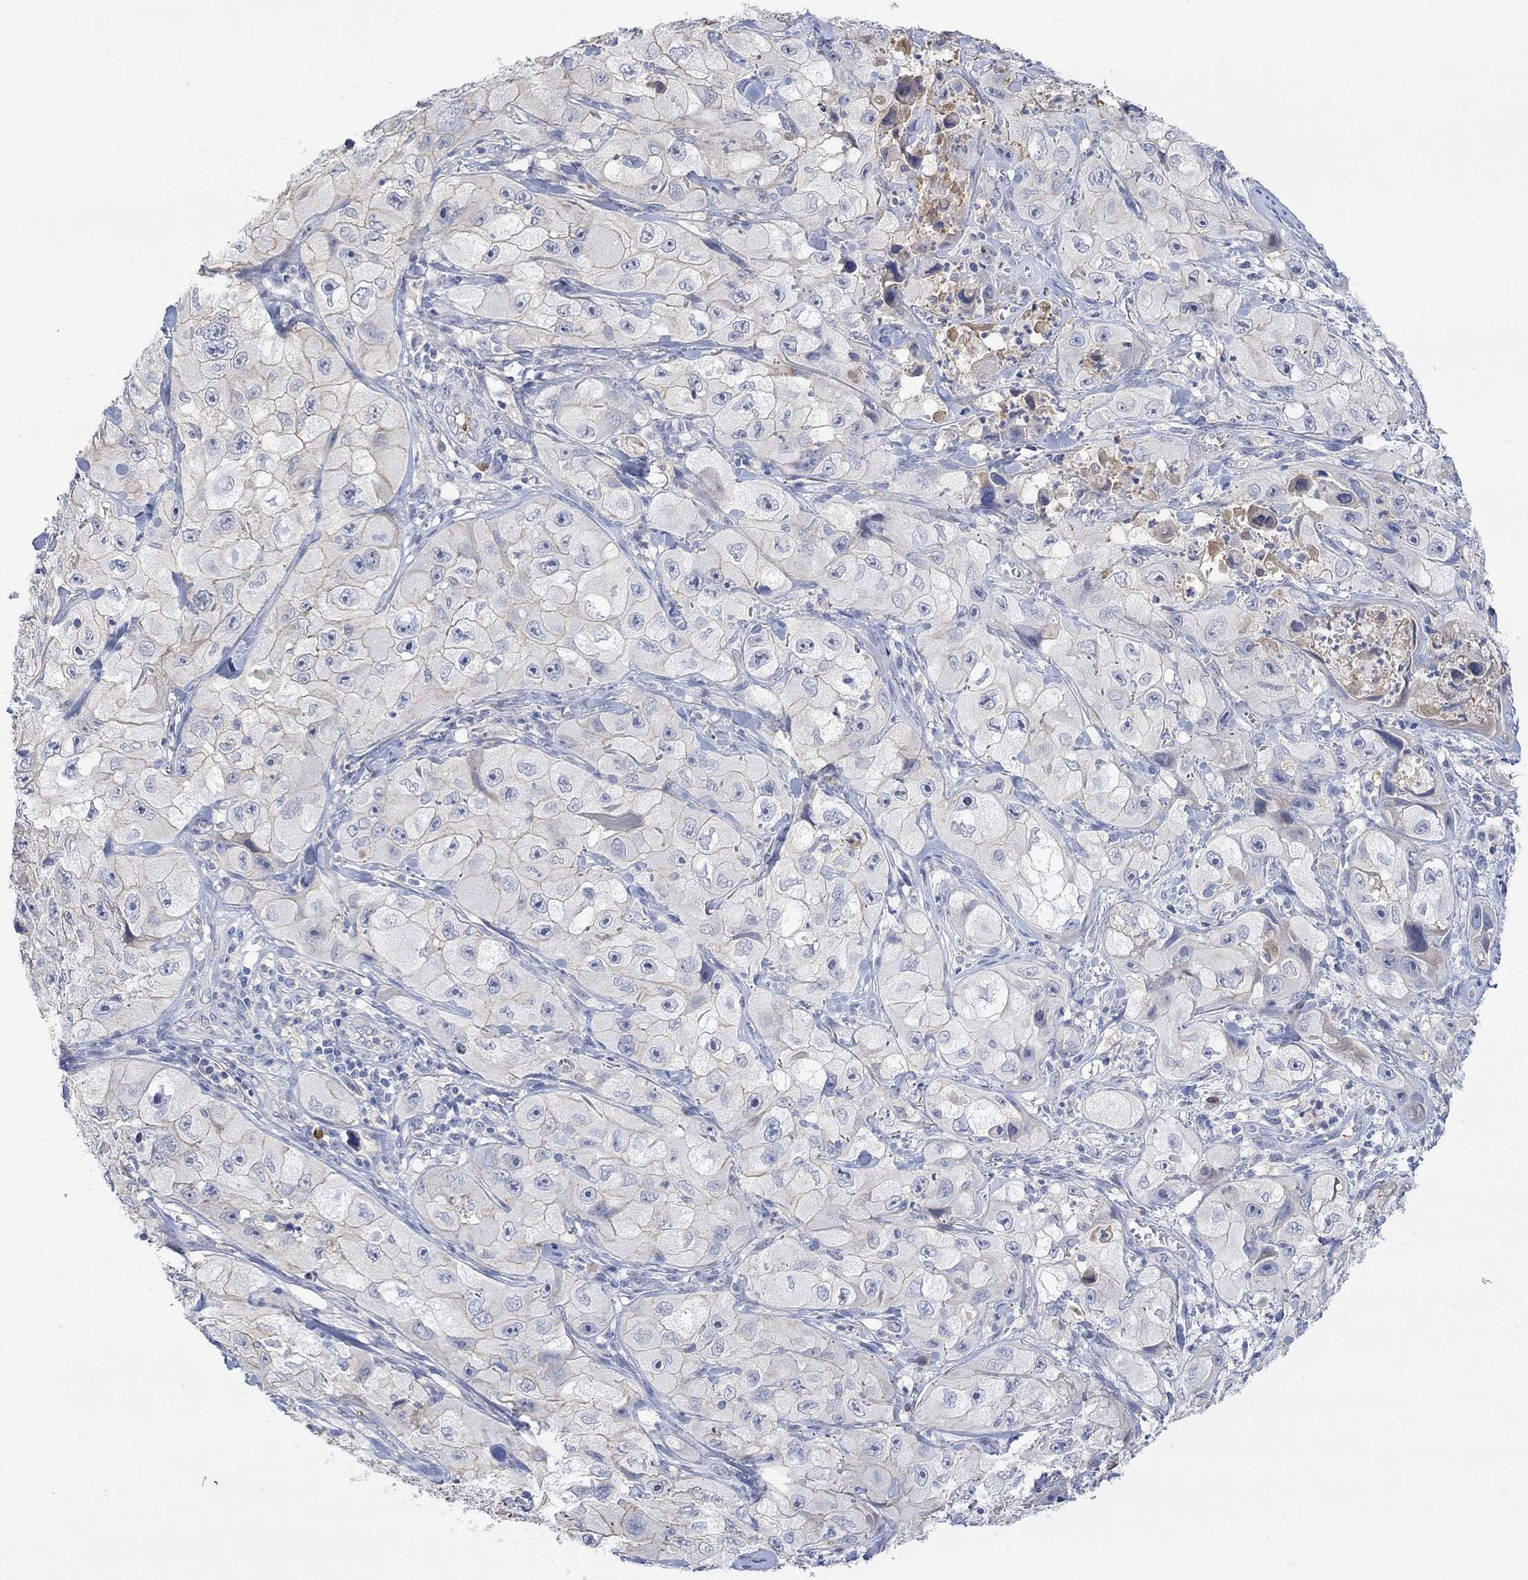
{"staining": {"intensity": "negative", "quantity": "none", "location": "none"}, "tissue": "skin cancer", "cell_type": "Tumor cells", "image_type": "cancer", "snomed": [{"axis": "morphology", "description": "Squamous cell carcinoma, NOS"}, {"axis": "topography", "description": "Skin"}, {"axis": "topography", "description": "Subcutis"}], "caption": "The photomicrograph reveals no staining of tumor cells in skin squamous cell carcinoma. (DAB (3,3'-diaminobenzidine) immunohistochemistry, high magnification).", "gene": "MSTN", "patient": {"sex": "male", "age": 73}}